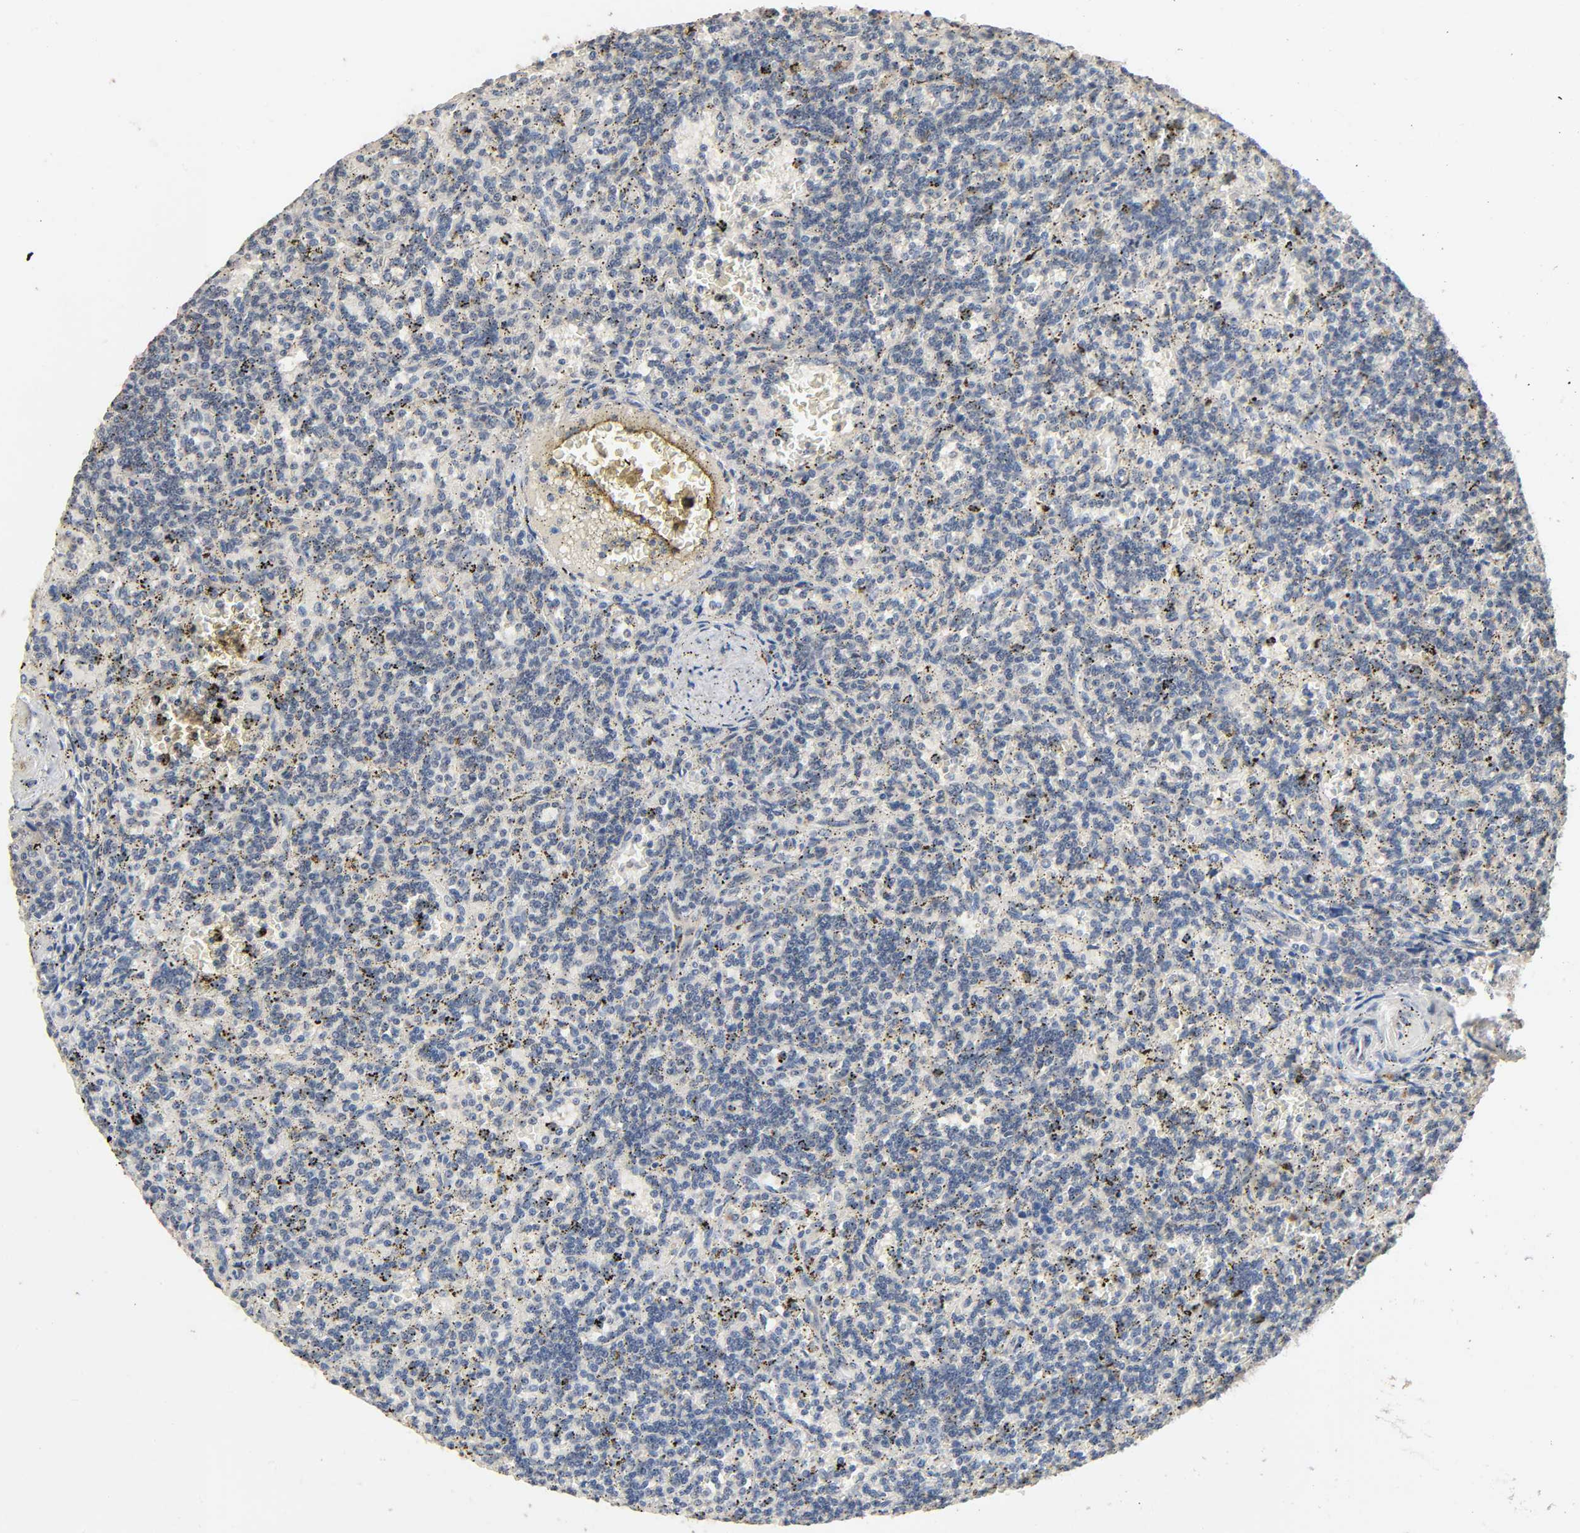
{"staining": {"intensity": "negative", "quantity": "none", "location": "none"}, "tissue": "lymphoma", "cell_type": "Tumor cells", "image_type": "cancer", "snomed": [{"axis": "morphology", "description": "Malignant lymphoma, non-Hodgkin's type, Low grade"}, {"axis": "topography", "description": "Spleen"}], "caption": "High magnification brightfield microscopy of low-grade malignant lymphoma, non-Hodgkin's type stained with DAB (brown) and counterstained with hematoxylin (blue): tumor cells show no significant expression.", "gene": "MAGEA8", "patient": {"sex": "male", "age": 73}}